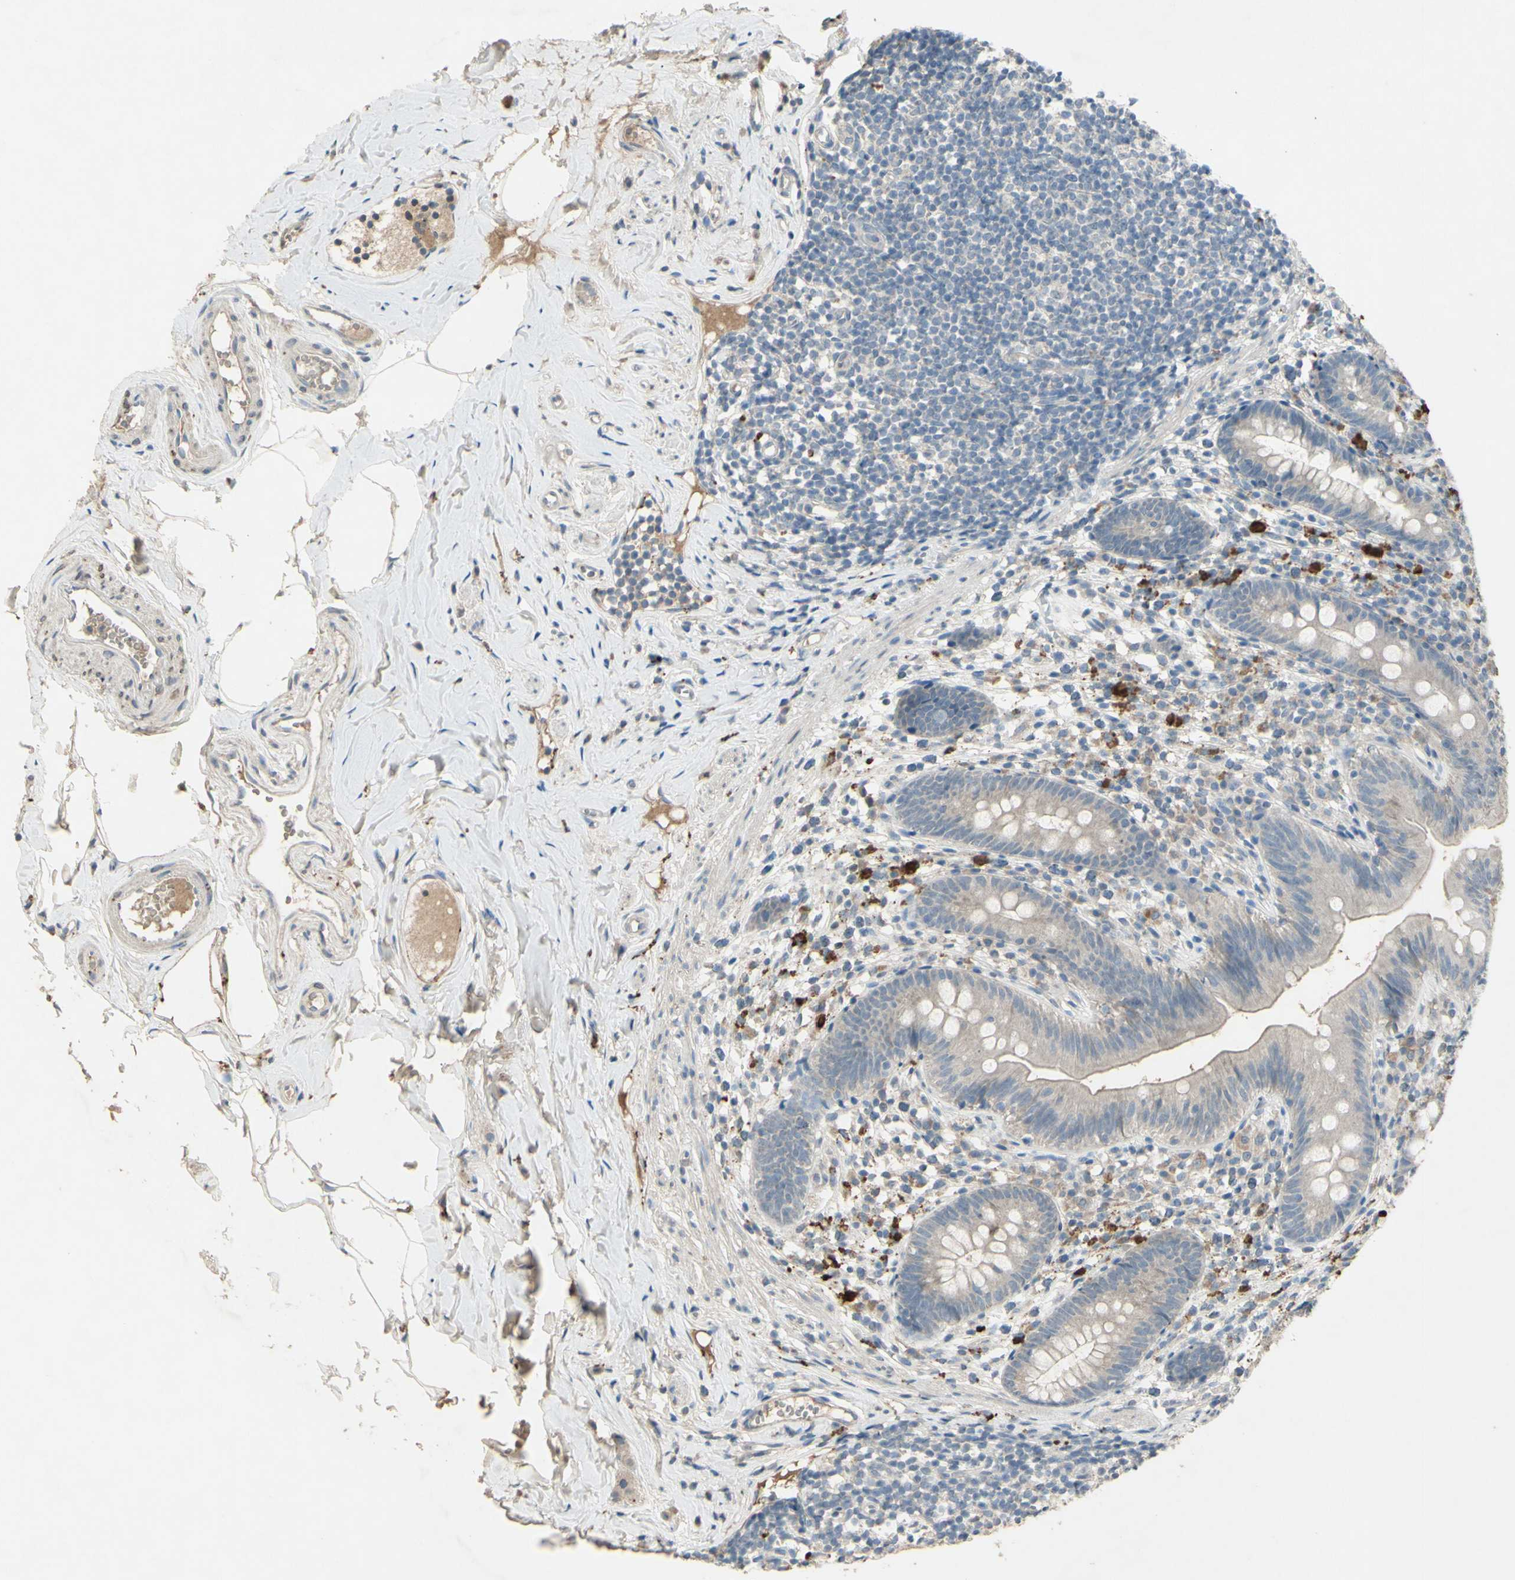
{"staining": {"intensity": "weak", "quantity": ">75%", "location": "cytoplasmic/membranous"}, "tissue": "appendix", "cell_type": "Glandular cells", "image_type": "normal", "snomed": [{"axis": "morphology", "description": "Normal tissue, NOS"}, {"axis": "topography", "description": "Appendix"}], "caption": "Human appendix stained for a protein (brown) exhibits weak cytoplasmic/membranous positive staining in approximately >75% of glandular cells.", "gene": "TIMM21", "patient": {"sex": "male", "age": 52}}